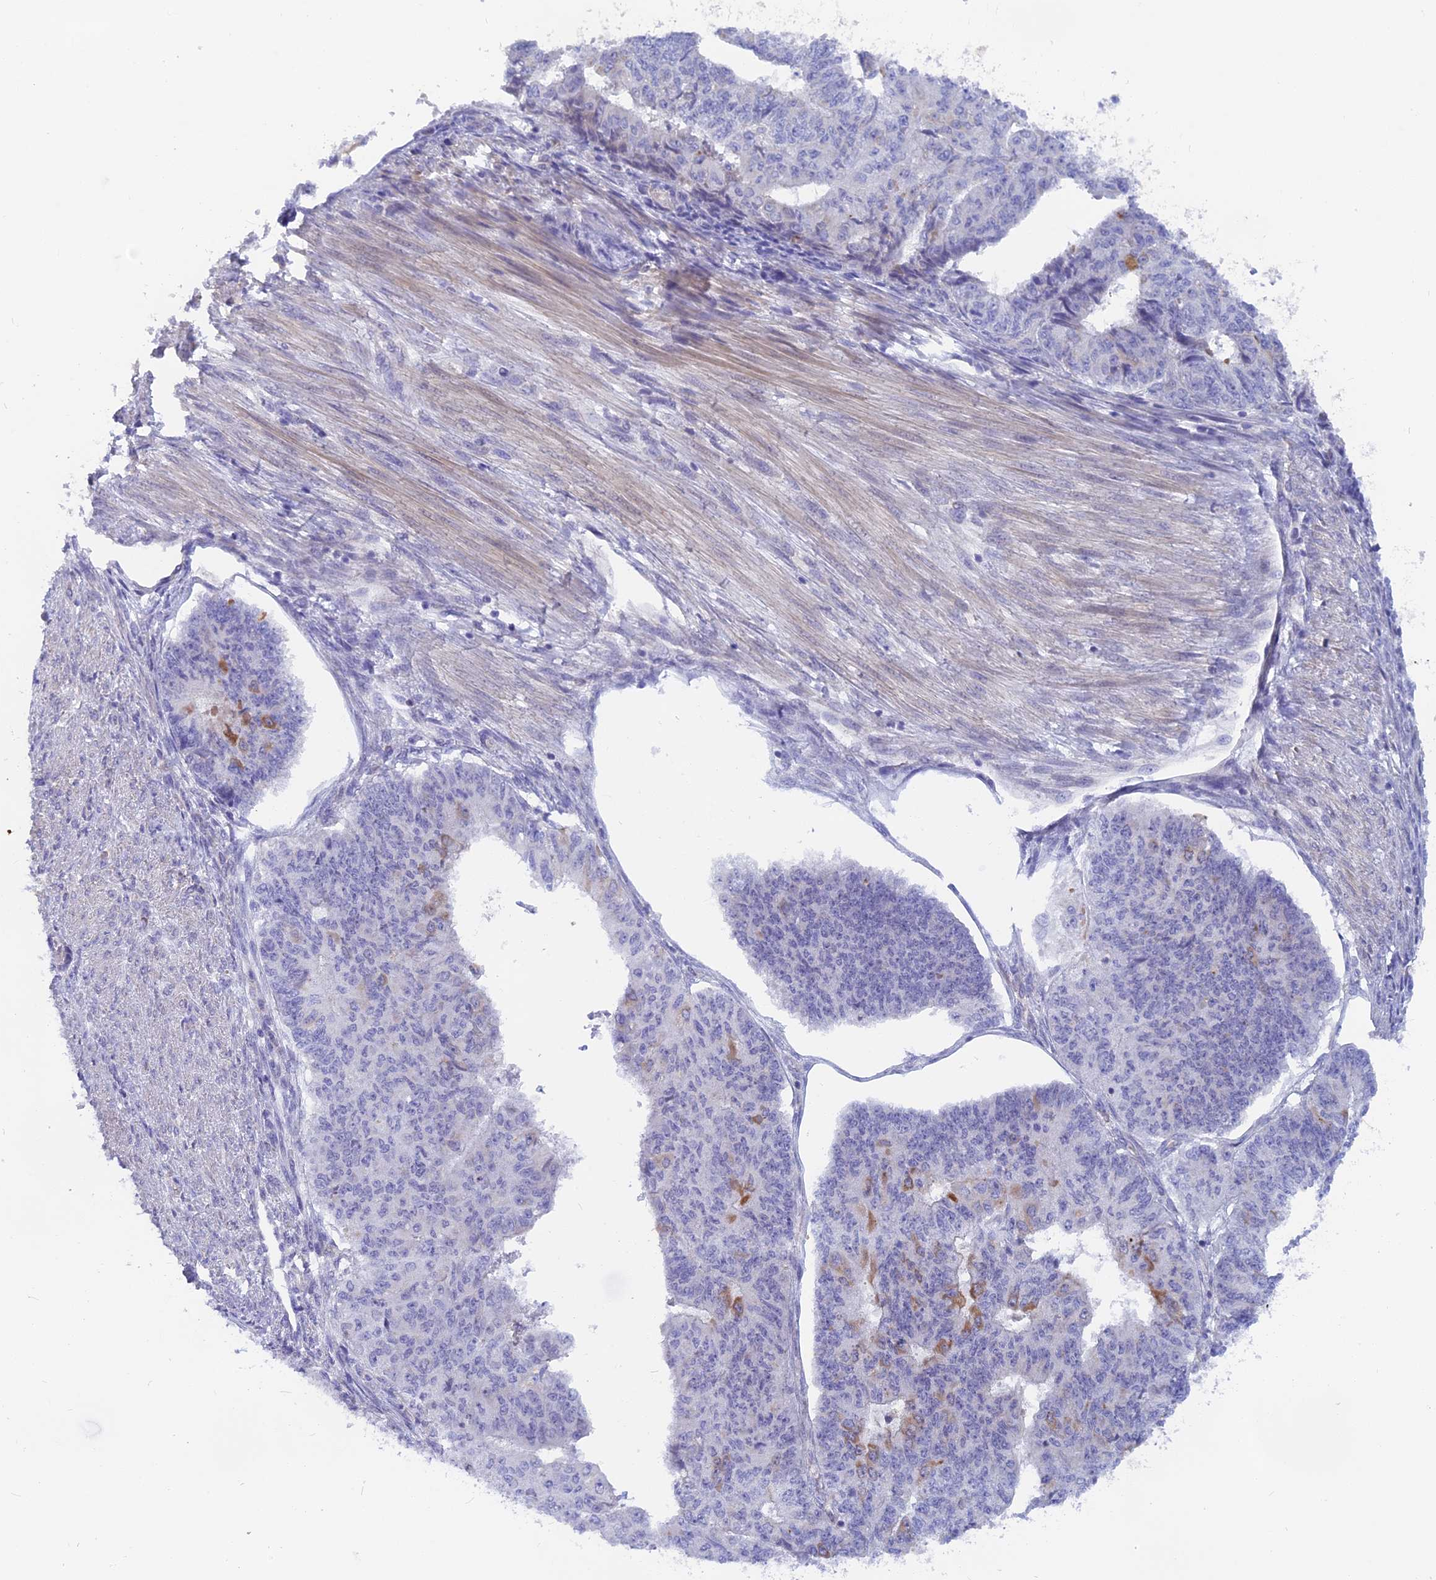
{"staining": {"intensity": "negative", "quantity": "none", "location": "none"}, "tissue": "endometrial cancer", "cell_type": "Tumor cells", "image_type": "cancer", "snomed": [{"axis": "morphology", "description": "Adenocarcinoma, NOS"}, {"axis": "topography", "description": "Endometrium"}], "caption": "Human endometrial cancer stained for a protein using IHC demonstrates no expression in tumor cells.", "gene": "GLB1L", "patient": {"sex": "female", "age": 32}}